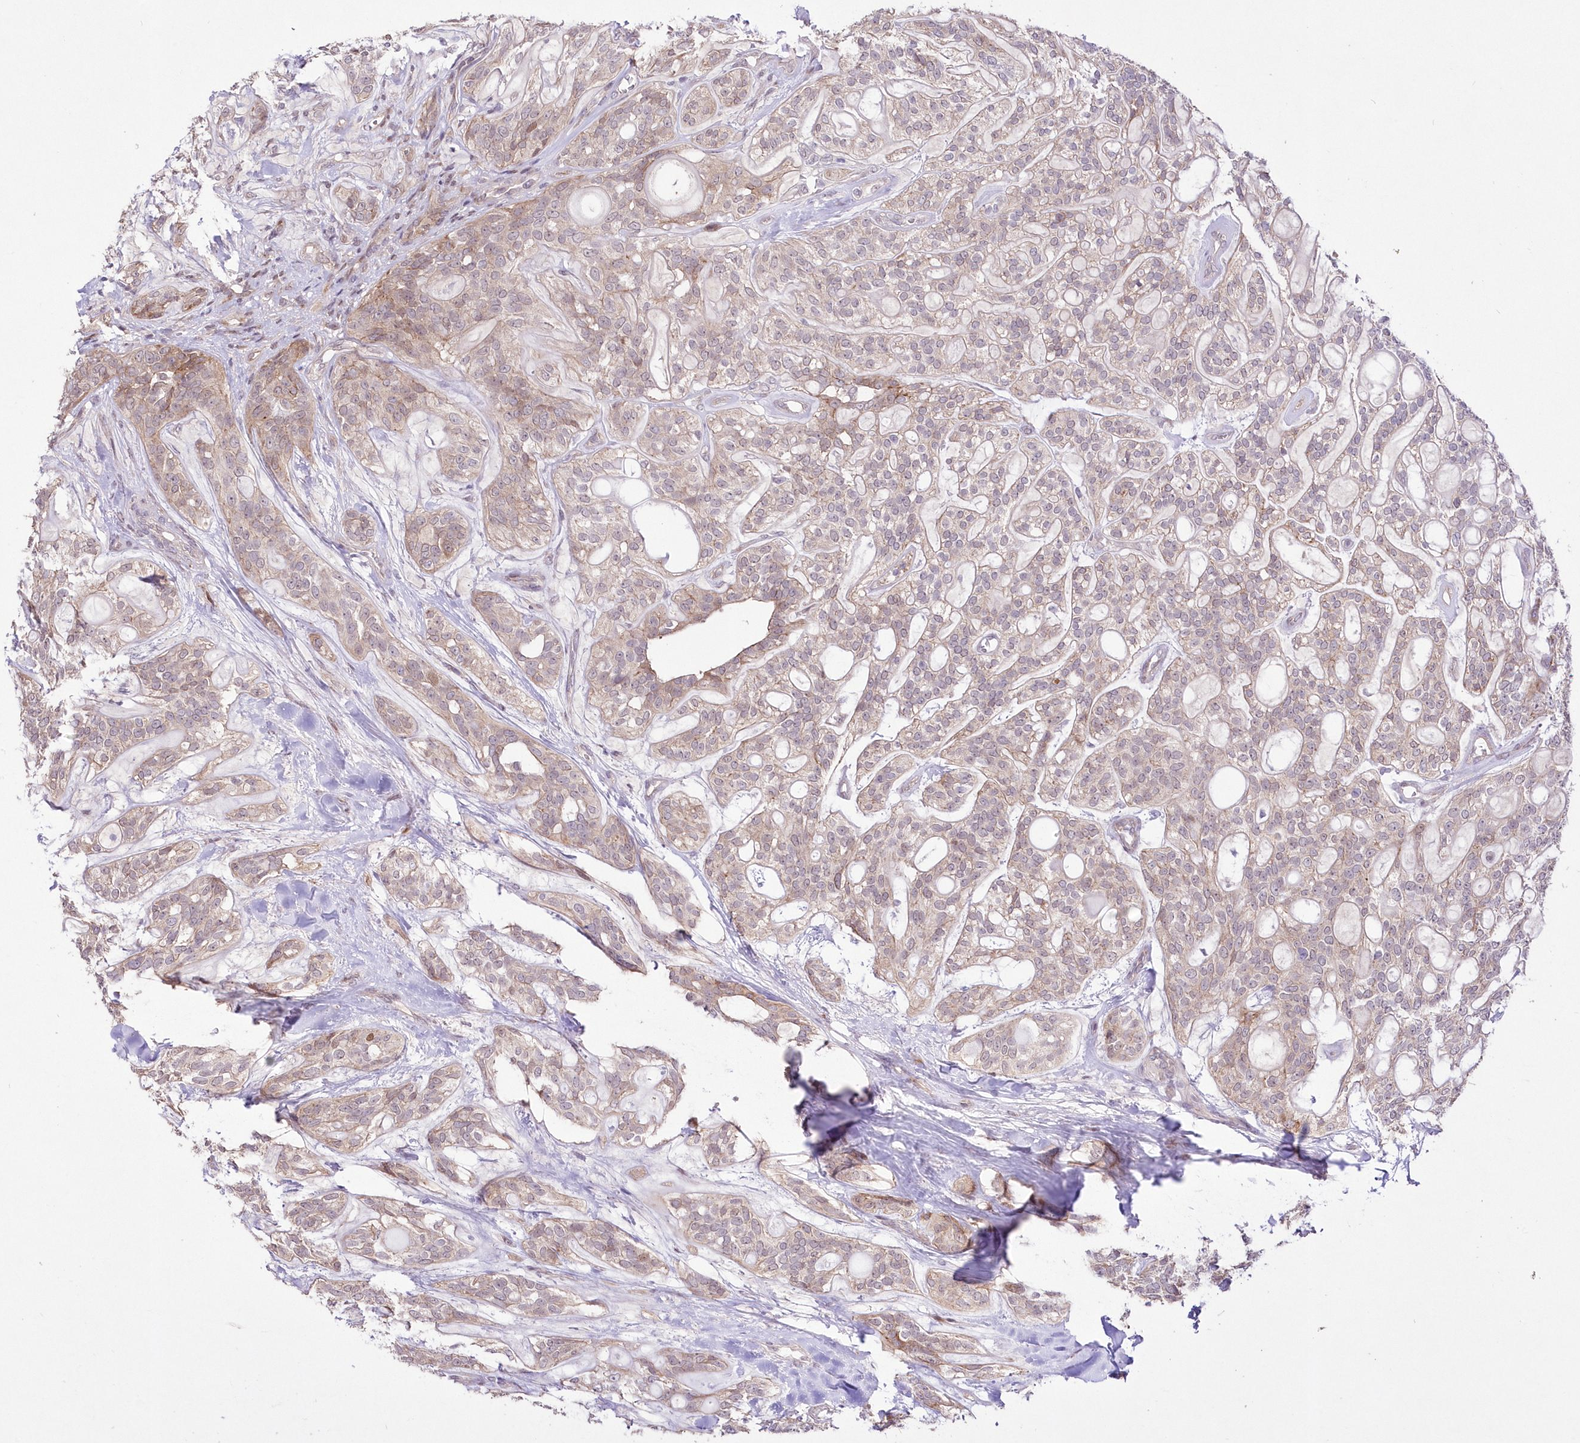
{"staining": {"intensity": "weak", "quantity": ">75%", "location": "cytoplasmic/membranous"}, "tissue": "head and neck cancer", "cell_type": "Tumor cells", "image_type": "cancer", "snomed": [{"axis": "morphology", "description": "Adenocarcinoma, NOS"}, {"axis": "topography", "description": "Head-Neck"}], "caption": "Head and neck cancer stained for a protein shows weak cytoplasmic/membranous positivity in tumor cells. The protein of interest is shown in brown color, while the nuclei are stained blue.", "gene": "FAM241B", "patient": {"sex": "male", "age": 66}}